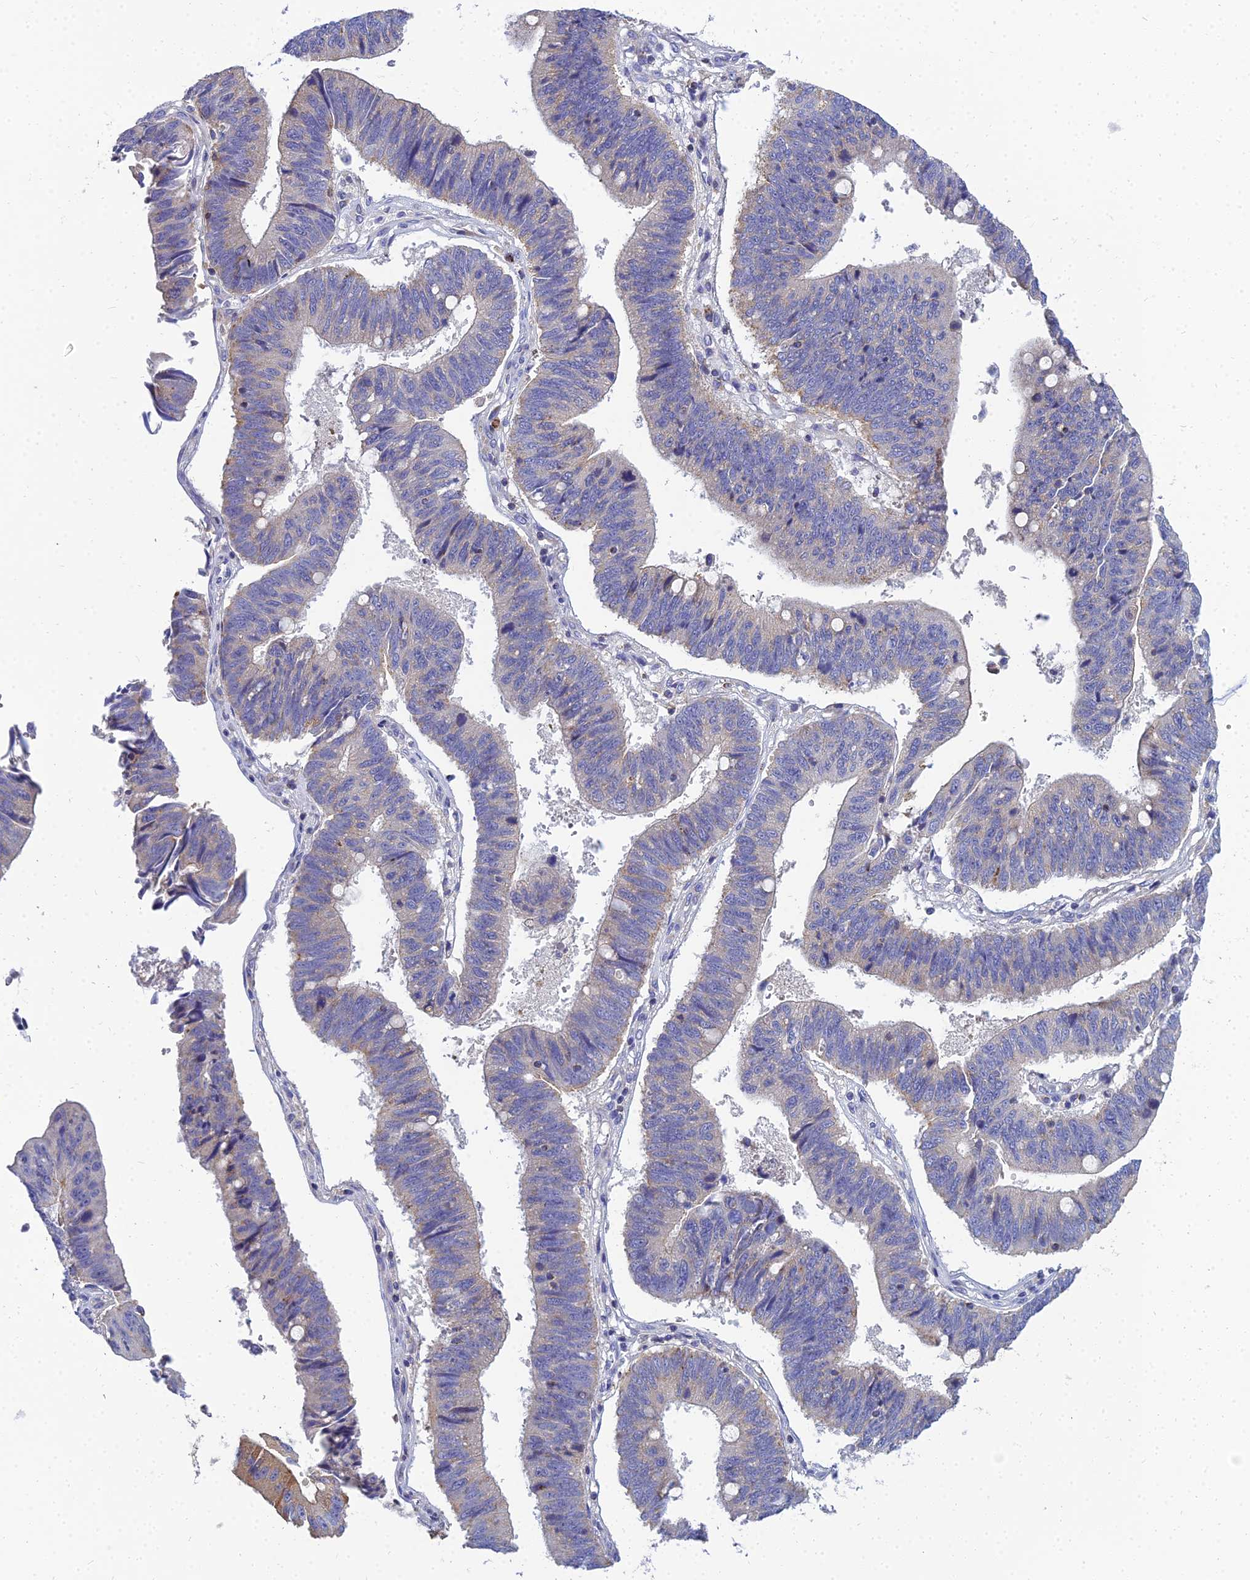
{"staining": {"intensity": "moderate", "quantity": "<25%", "location": "cytoplasmic/membranous"}, "tissue": "stomach cancer", "cell_type": "Tumor cells", "image_type": "cancer", "snomed": [{"axis": "morphology", "description": "Adenocarcinoma, NOS"}, {"axis": "topography", "description": "Stomach"}], "caption": "Immunohistochemical staining of human adenocarcinoma (stomach) reveals moderate cytoplasmic/membranous protein expression in approximately <25% of tumor cells.", "gene": "NPY", "patient": {"sex": "male", "age": 59}}